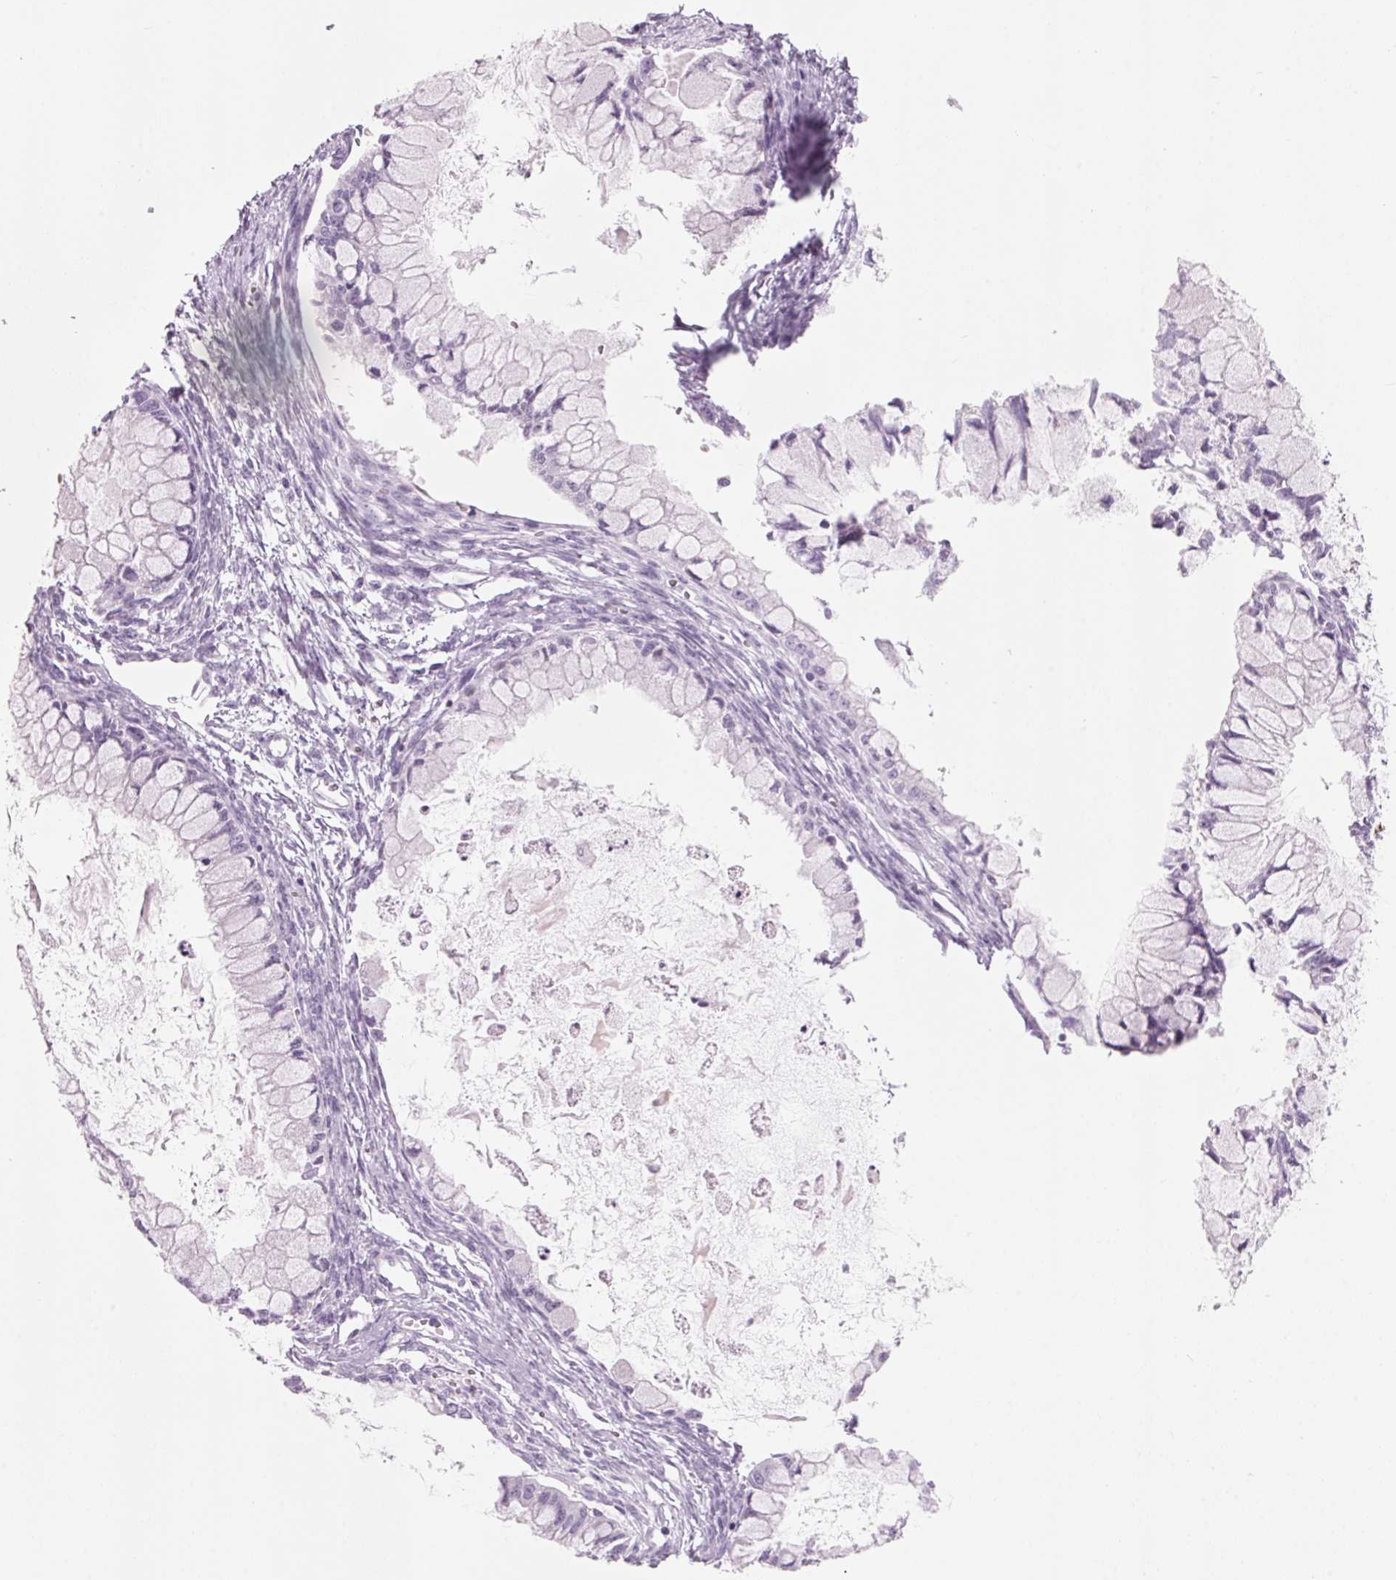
{"staining": {"intensity": "negative", "quantity": "none", "location": "none"}, "tissue": "ovarian cancer", "cell_type": "Tumor cells", "image_type": "cancer", "snomed": [{"axis": "morphology", "description": "Cystadenocarcinoma, mucinous, NOS"}, {"axis": "topography", "description": "Ovary"}], "caption": "Tumor cells are negative for brown protein staining in ovarian mucinous cystadenocarcinoma.", "gene": "DNTTIP2", "patient": {"sex": "female", "age": 34}}